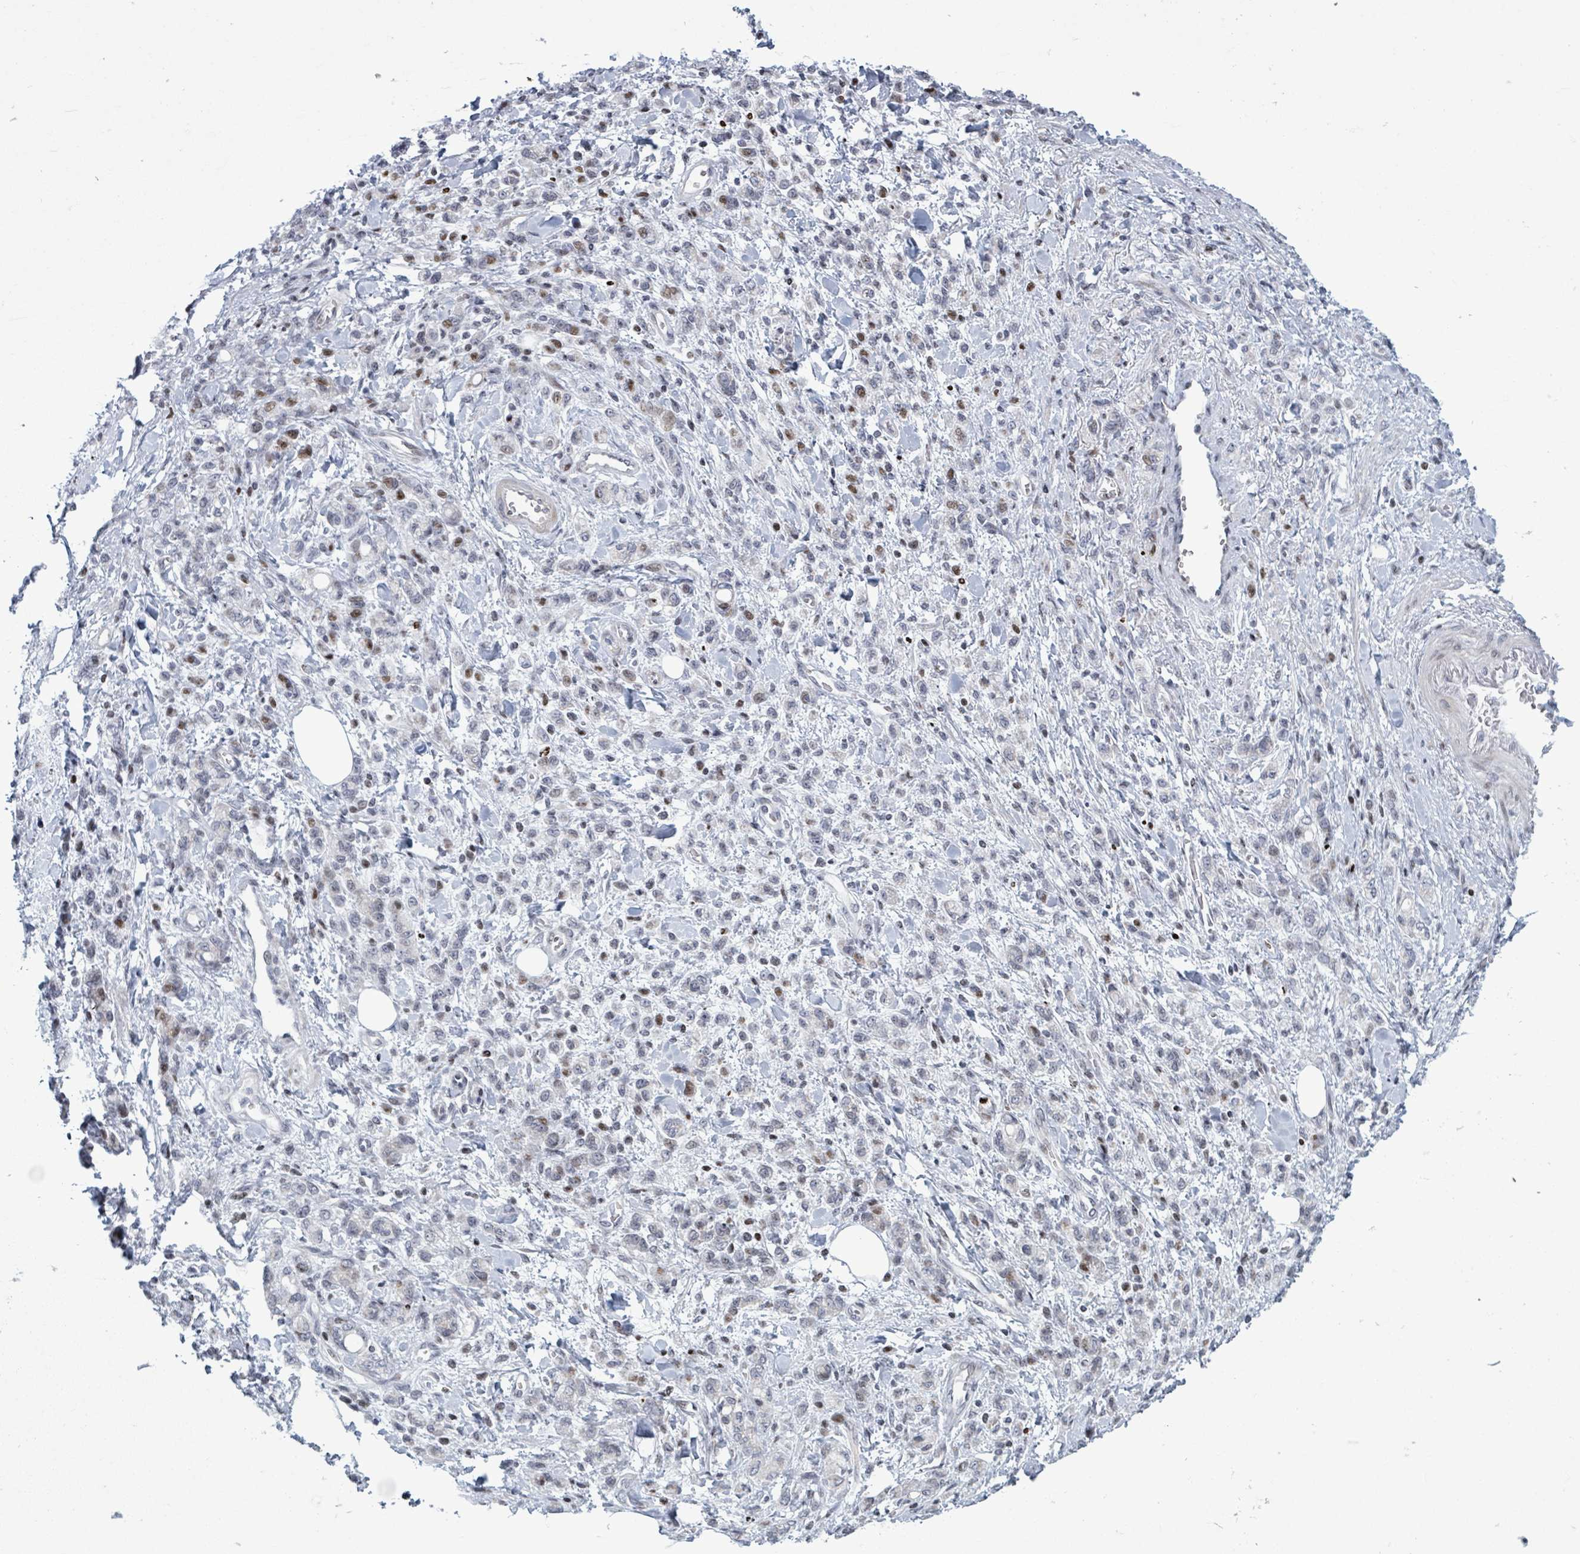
{"staining": {"intensity": "moderate", "quantity": "<25%", "location": "nuclear"}, "tissue": "stomach cancer", "cell_type": "Tumor cells", "image_type": "cancer", "snomed": [{"axis": "morphology", "description": "Adenocarcinoma, NOS"}, {"axis": "topography", "description": "Stomach"}], "caption": "Immunohistochemistry (IHC) (DAB) staining of human stomach cancer shows moderate nuclear protein staining in about <25% of tumor cells. The staining was performed using DAB (3,3'-diaminobenzidine), with brown indicating positive protein expression. Nuclei are stained blue with hematoxylin.", "gene": "FNDC4", "patient": {"sex": "male", "age": 77}}